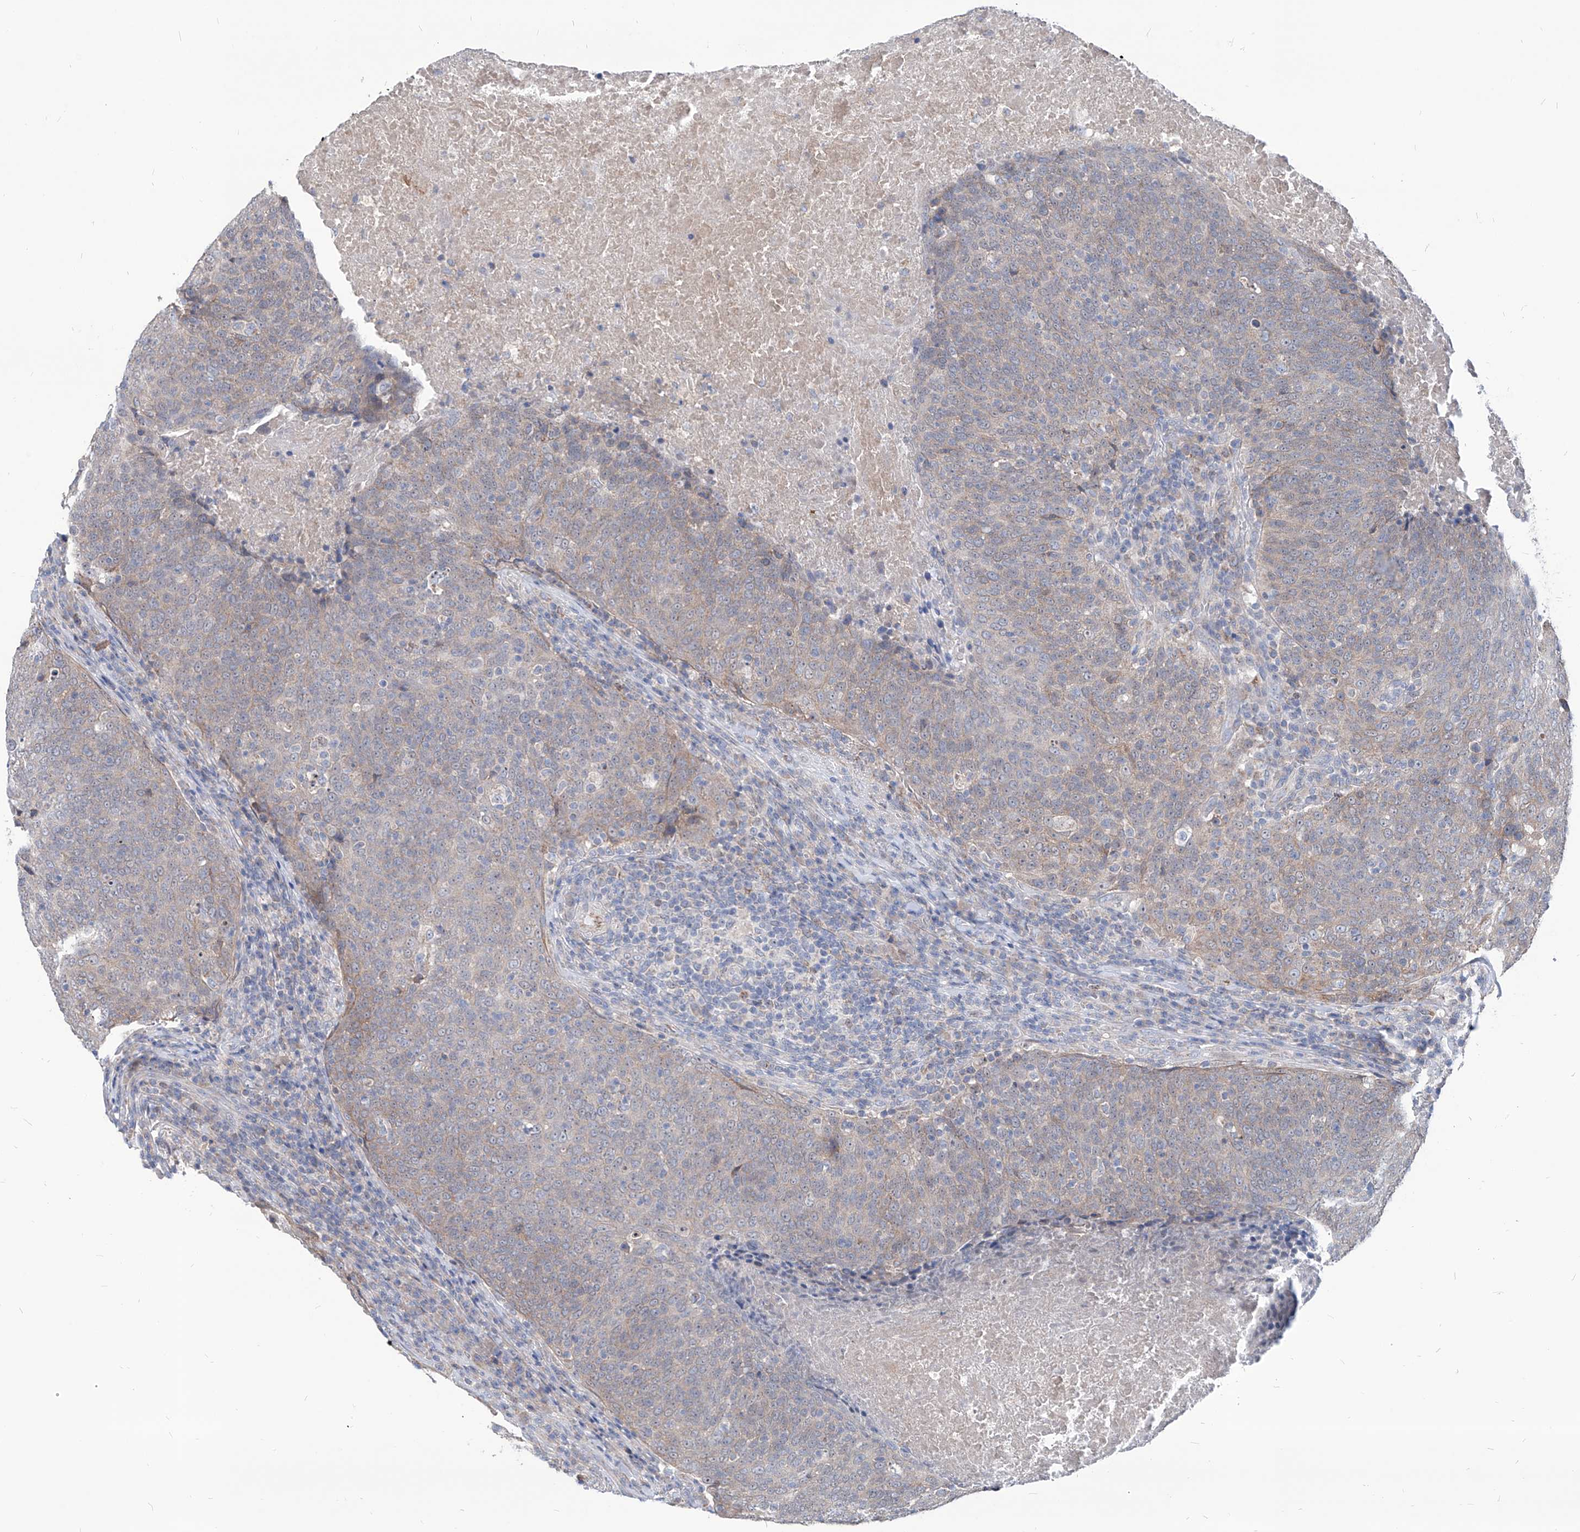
{"staining": {"intensity": "weak", "quantity": "<25%", "location": "cytoplasmic/membranous"}, "tissue": "head and neck cancer", "cell_type": "Tumor cells", "image_type": "cancer", "snomed": [{"axis": "morphology", "description": "Squamous cell carcinoma, NOS"}, {"axis": "morphology", "description": "Squamous cell carcinoma, metastatic, NOS"}, {"axis": "topography", "description": "Lymph node"}, {"axis": "topography", "description": "Head-Neck"}], "caption": "Immunohistochemistry (IHC) photomicrograph of human head and neck cancer (metastatic squamous cell carcinoma) stained for a protein (brown), which exhibits no expression in tumor cells.", "gene": "AGPS", "patient": {"sex": "male", "age": 62}}